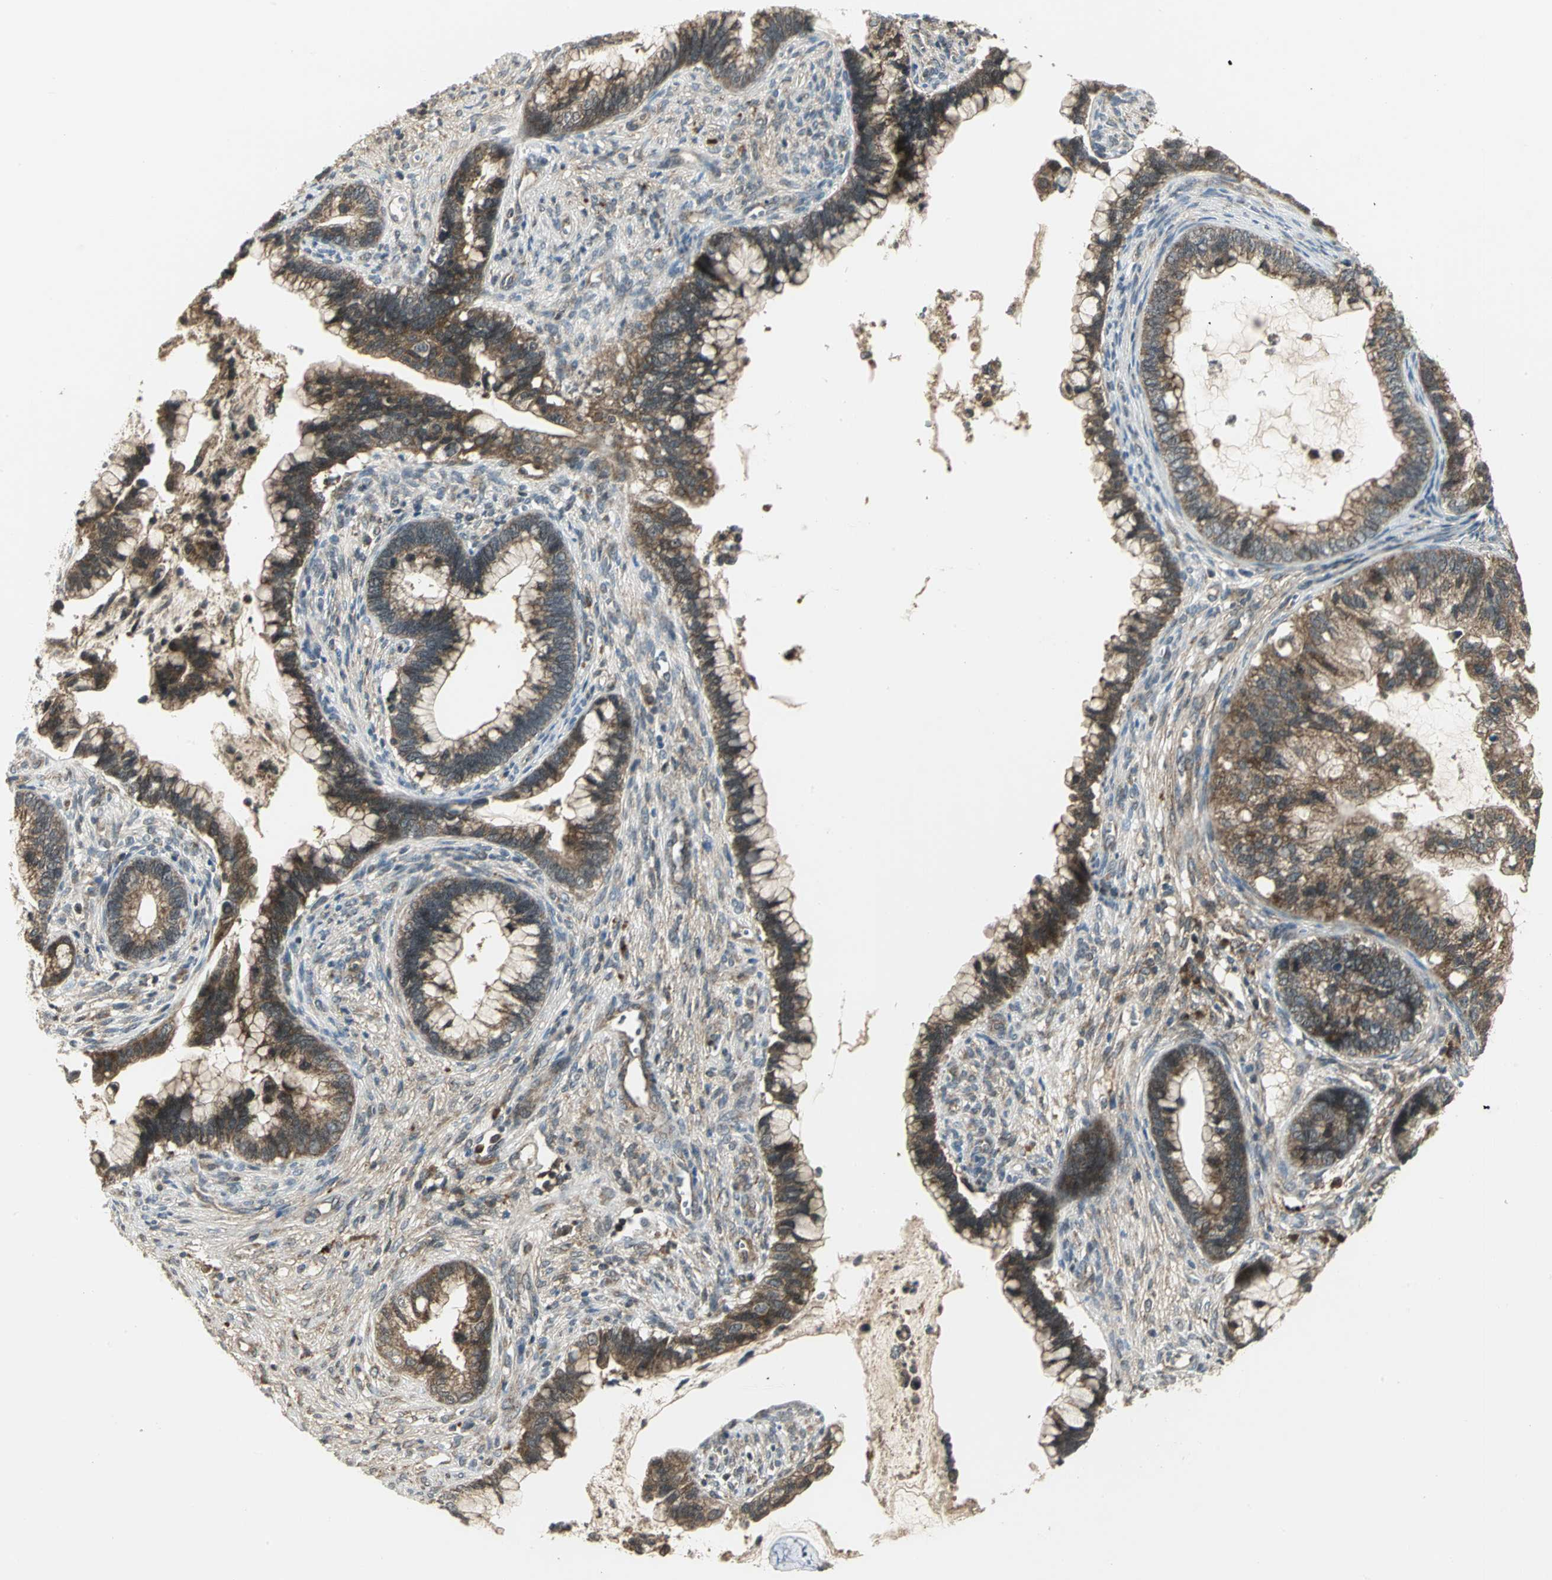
{"staining": {"intensity": "moderate", "quantity": ">75%", "location": "cytoplasmic/membranous"}, "tissue": "cervical cancer", "cell_type": "Tumor cells", "image_type": "cancer", "snomed": [{"axis": "morphology", "description": "Adenocarcinoma, NOS"}, {"axis": "topography", "description": "Cervix"}], "caption": "Protein staining of cervical cancer tissue demonstrates moderate cytoplasmic/membranous staining in about >75% of tumor cells. Using DAB (brown) and hematoxylin (blue) stains, captured at high magnification using brightfield microscopy.", "gene": "MAPK8IP3", "patient": {"sex": "female", "age": 44}}